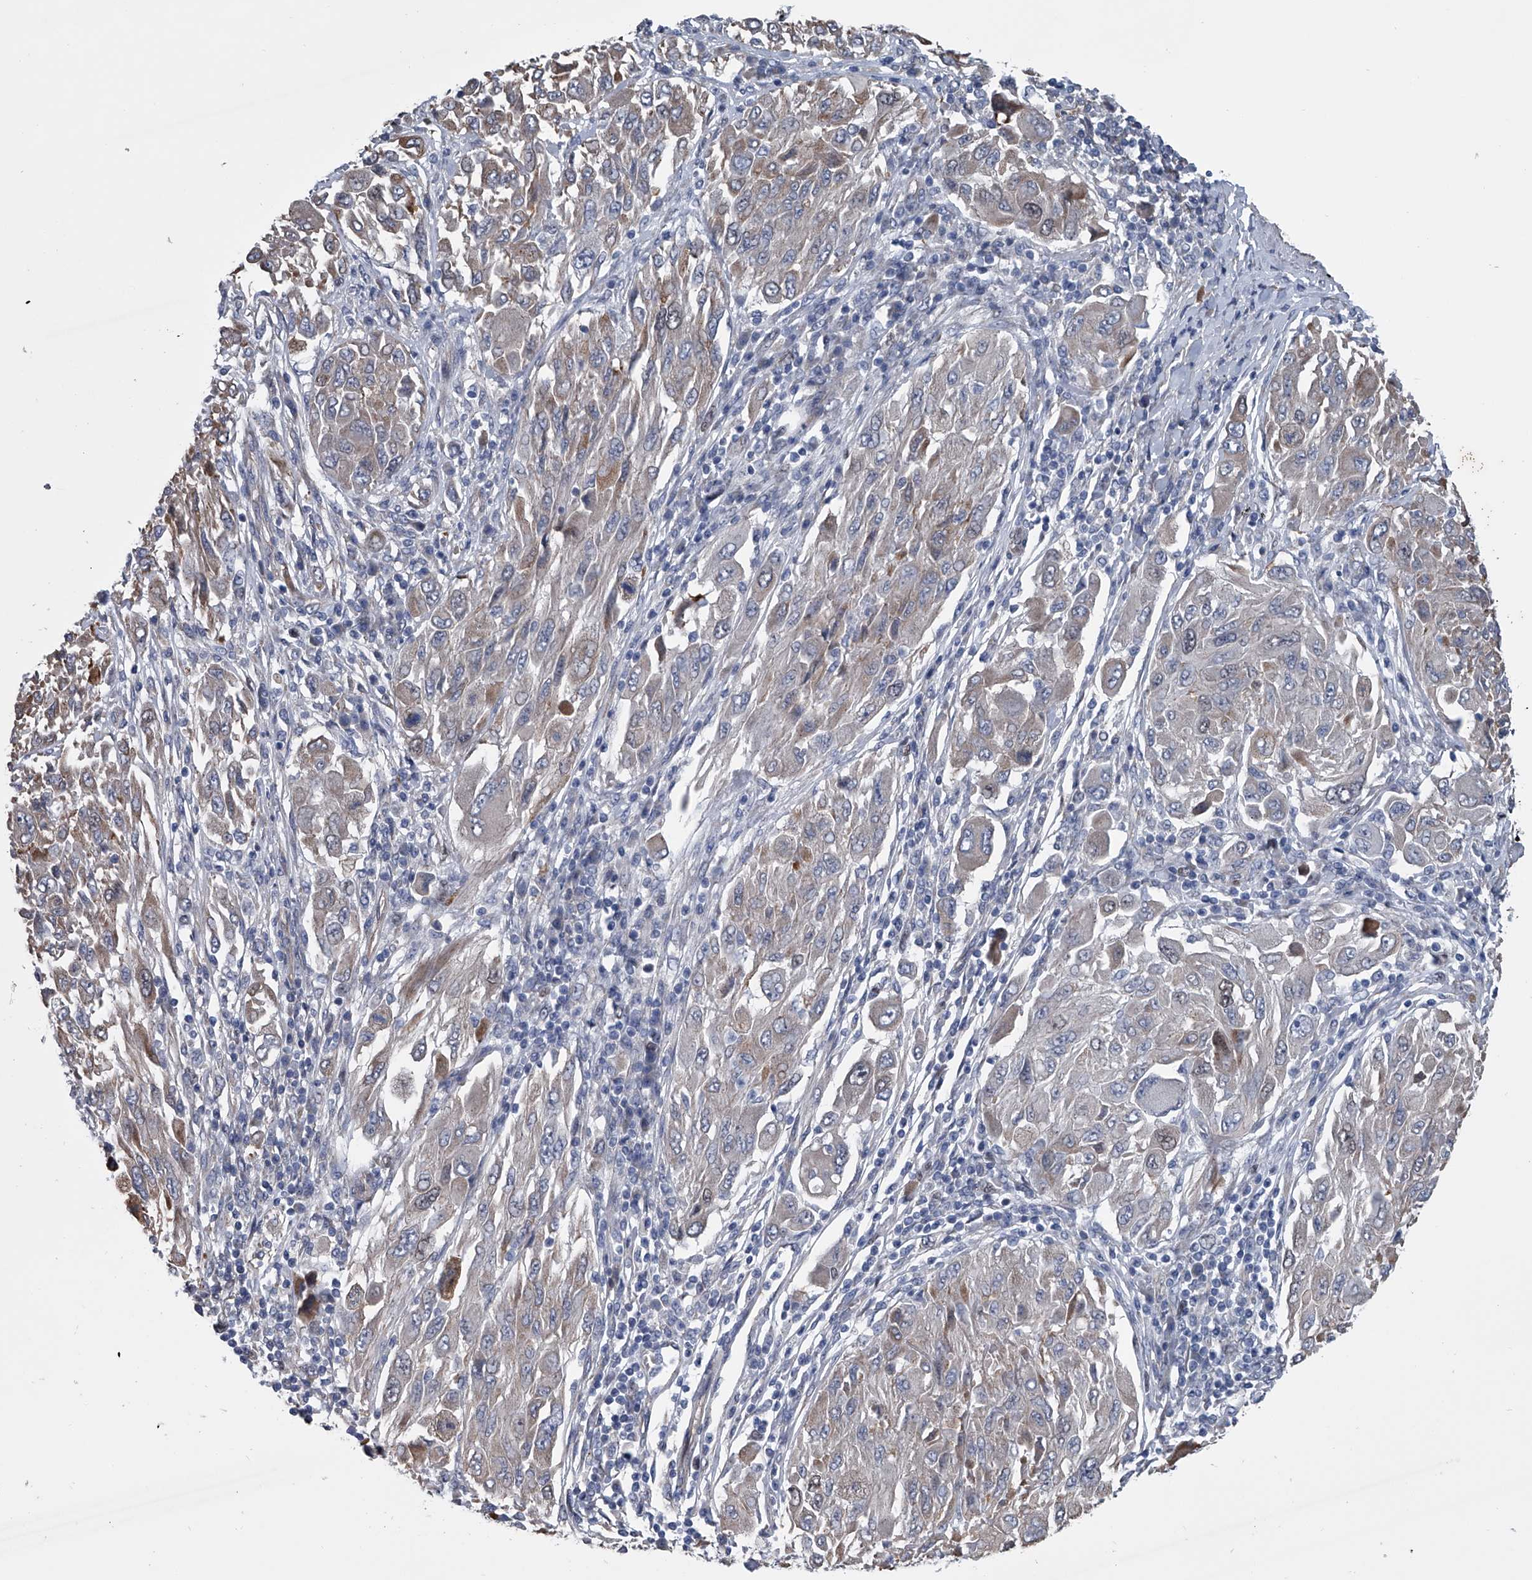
{"staining": {"intensity": "negative", "quantity": "none", "location": "none"}, "tissue": "melanoma", "cell_type": "Tumor cells", "image_type": "cancer", "snomed": [{"axis": "morphology", "description": "Malignant melanoma, NOS"}, {"axis": "topography", "description": "Skin"}], "caption": "Tumor cells show no significant protein staining in malignant melanoma. (Stains: DAB (3,3'-diaminobenzidine) immunohistochemistry (IHC) with hematoxylin counter stain, Microscopy: brightfield microscopy at high magnification).", "gene": "ABCG1", "patient": {"sex": "female", "age": 91}}